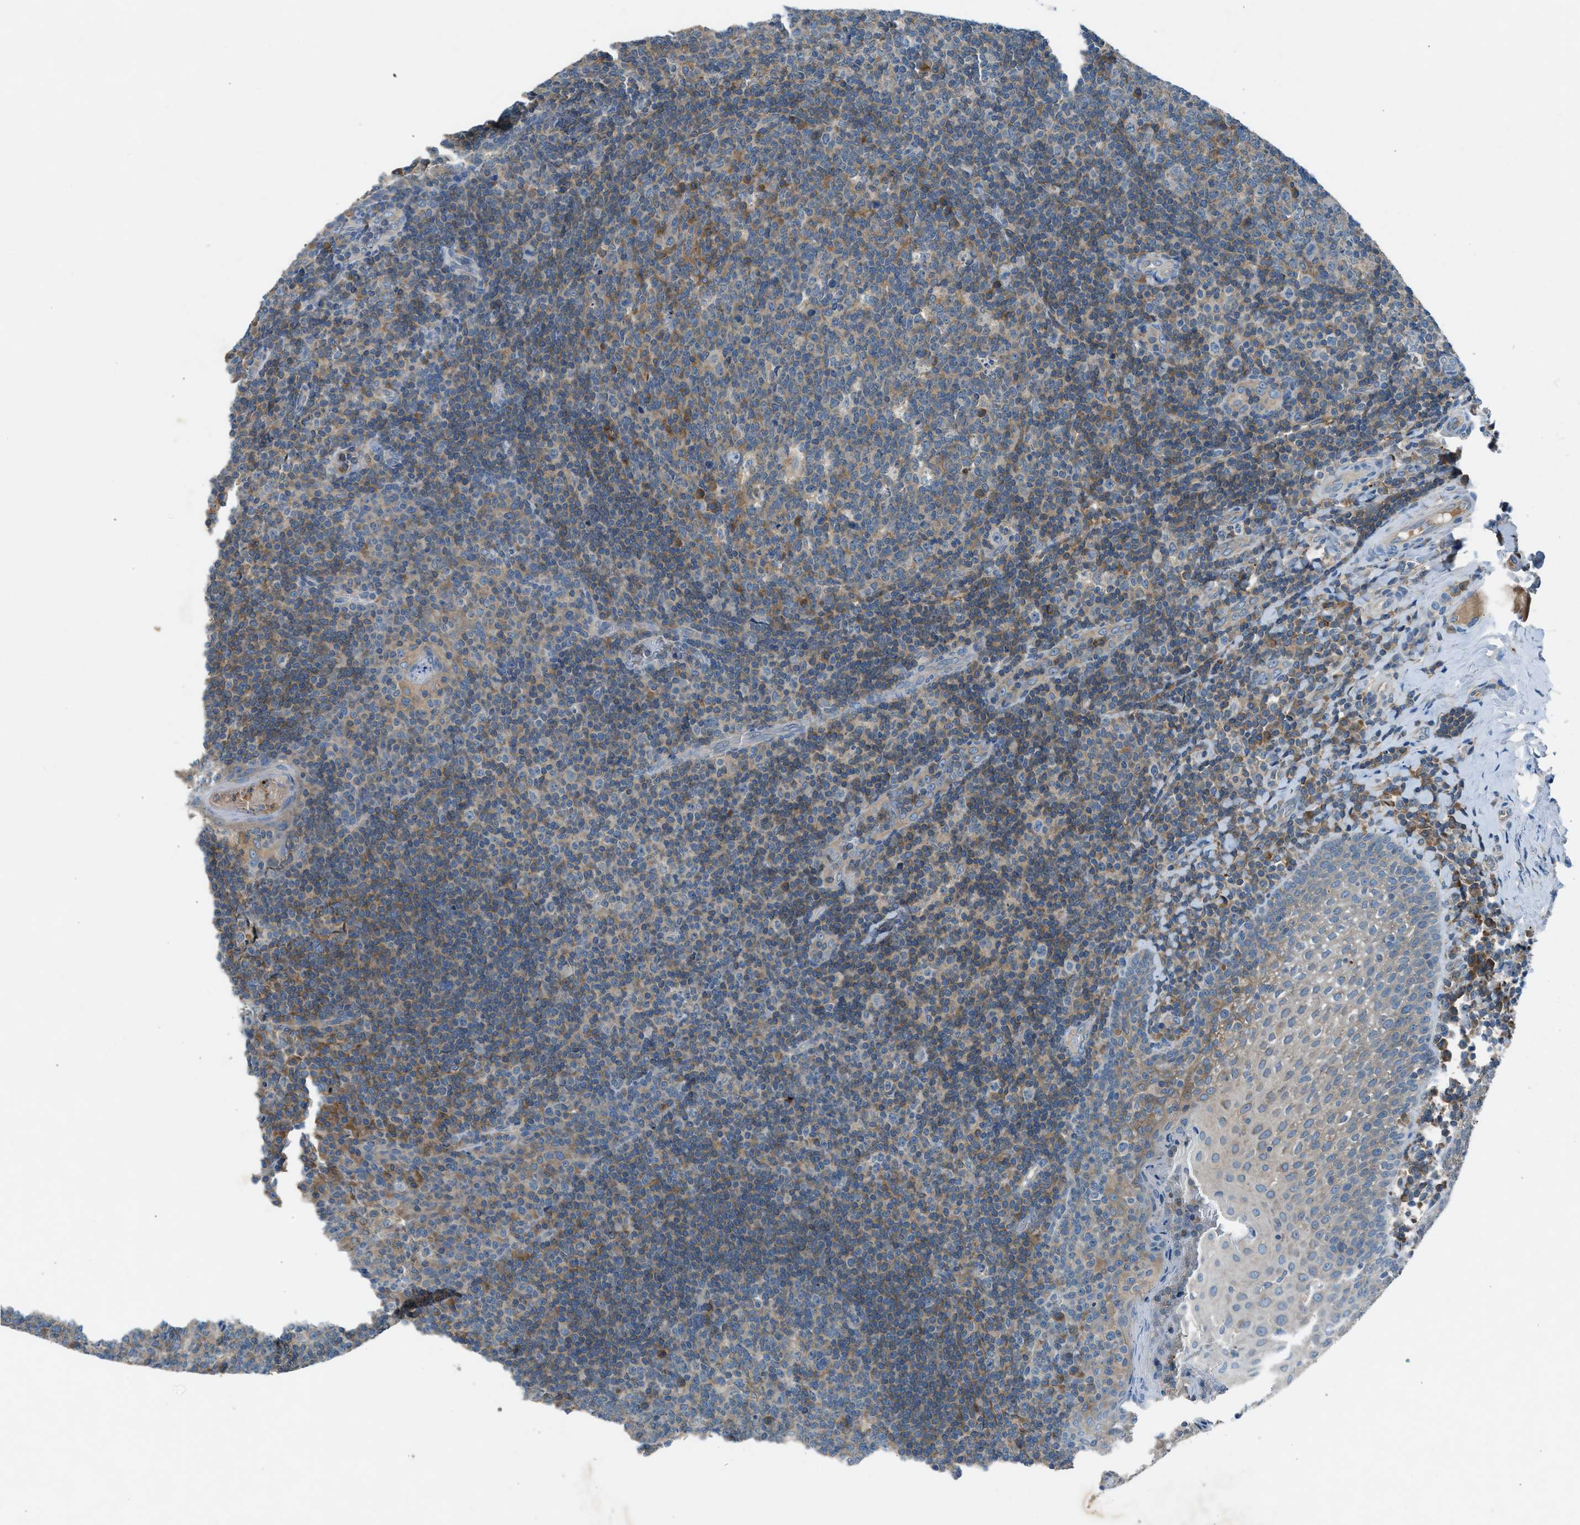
{"staining": {"intensity": "weak", "quantity": "25%-75%", "location": "cytoplasmic/membranous"}, "tissue": "tonsil", "cell_type": "Germinal center cells", "image_type": "normal", "snomed": [{"axis": "morphology", "description": "Normal tissue, NOS"}, {"axis": "topography", "description": "Tonsil"}], "caption": "Unremarkable tonsil demonstrates weak cytoplasmic/membranous expression in about 25%-75% of germinal center cells.", "gene": "BMP1", "patient": {"sex": "male", "age": 17}}